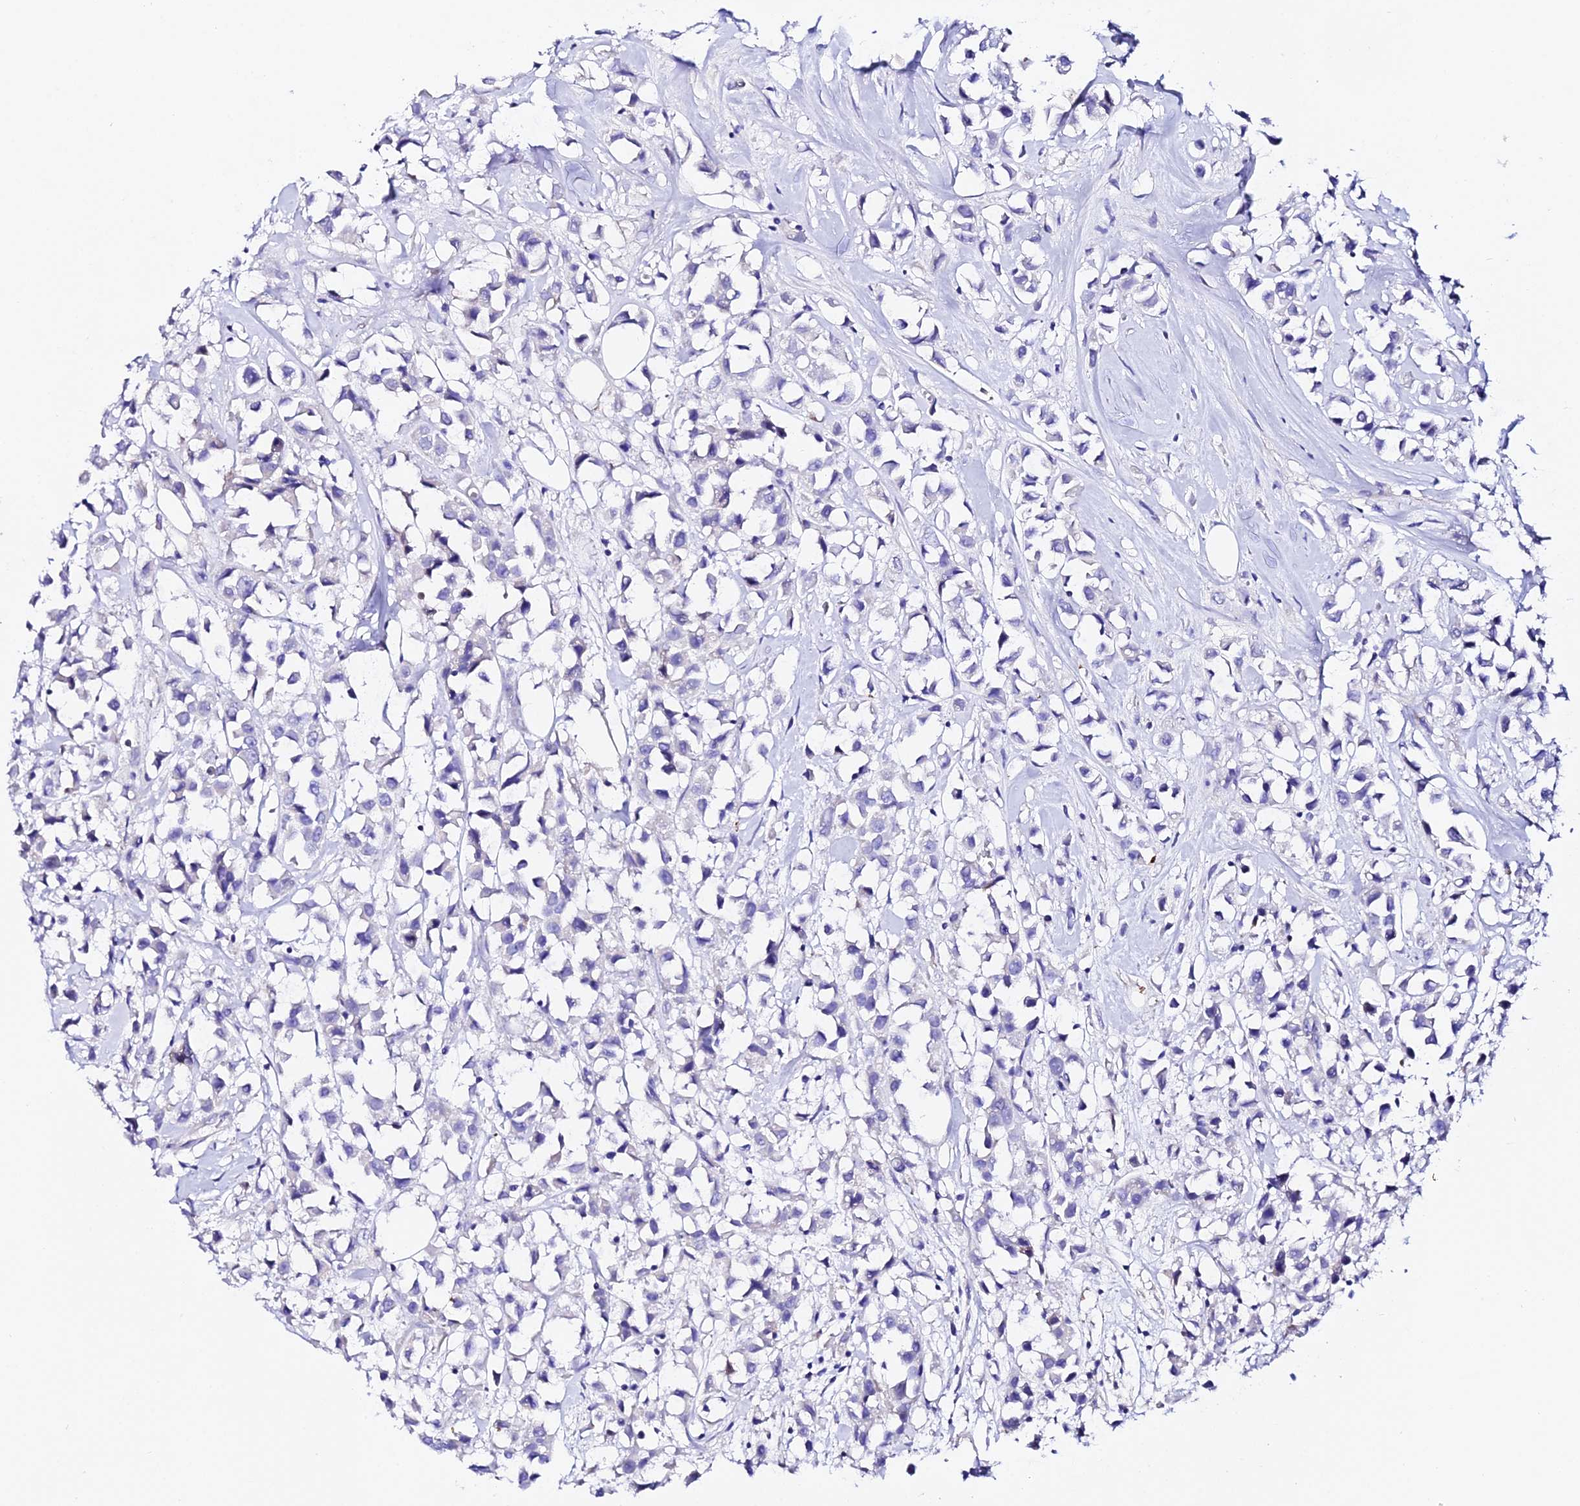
{"staining": {"intensity": "negative", "quantity": "none", "location": "none"}, "tissue": "breast cancer", "cell_type": "Tumor cells", "image_type": "cancer", "snomed": [{"axis": "morphology", "description": "Duct carcinoma"}, {"axis": "topography", "description": "Breast"}], "caption": "A photomicrograph of human breast cancer is negative for staining in tumor cells.", "gene": "TMEM117", "patient": {"sex": "female", "age": 61}}